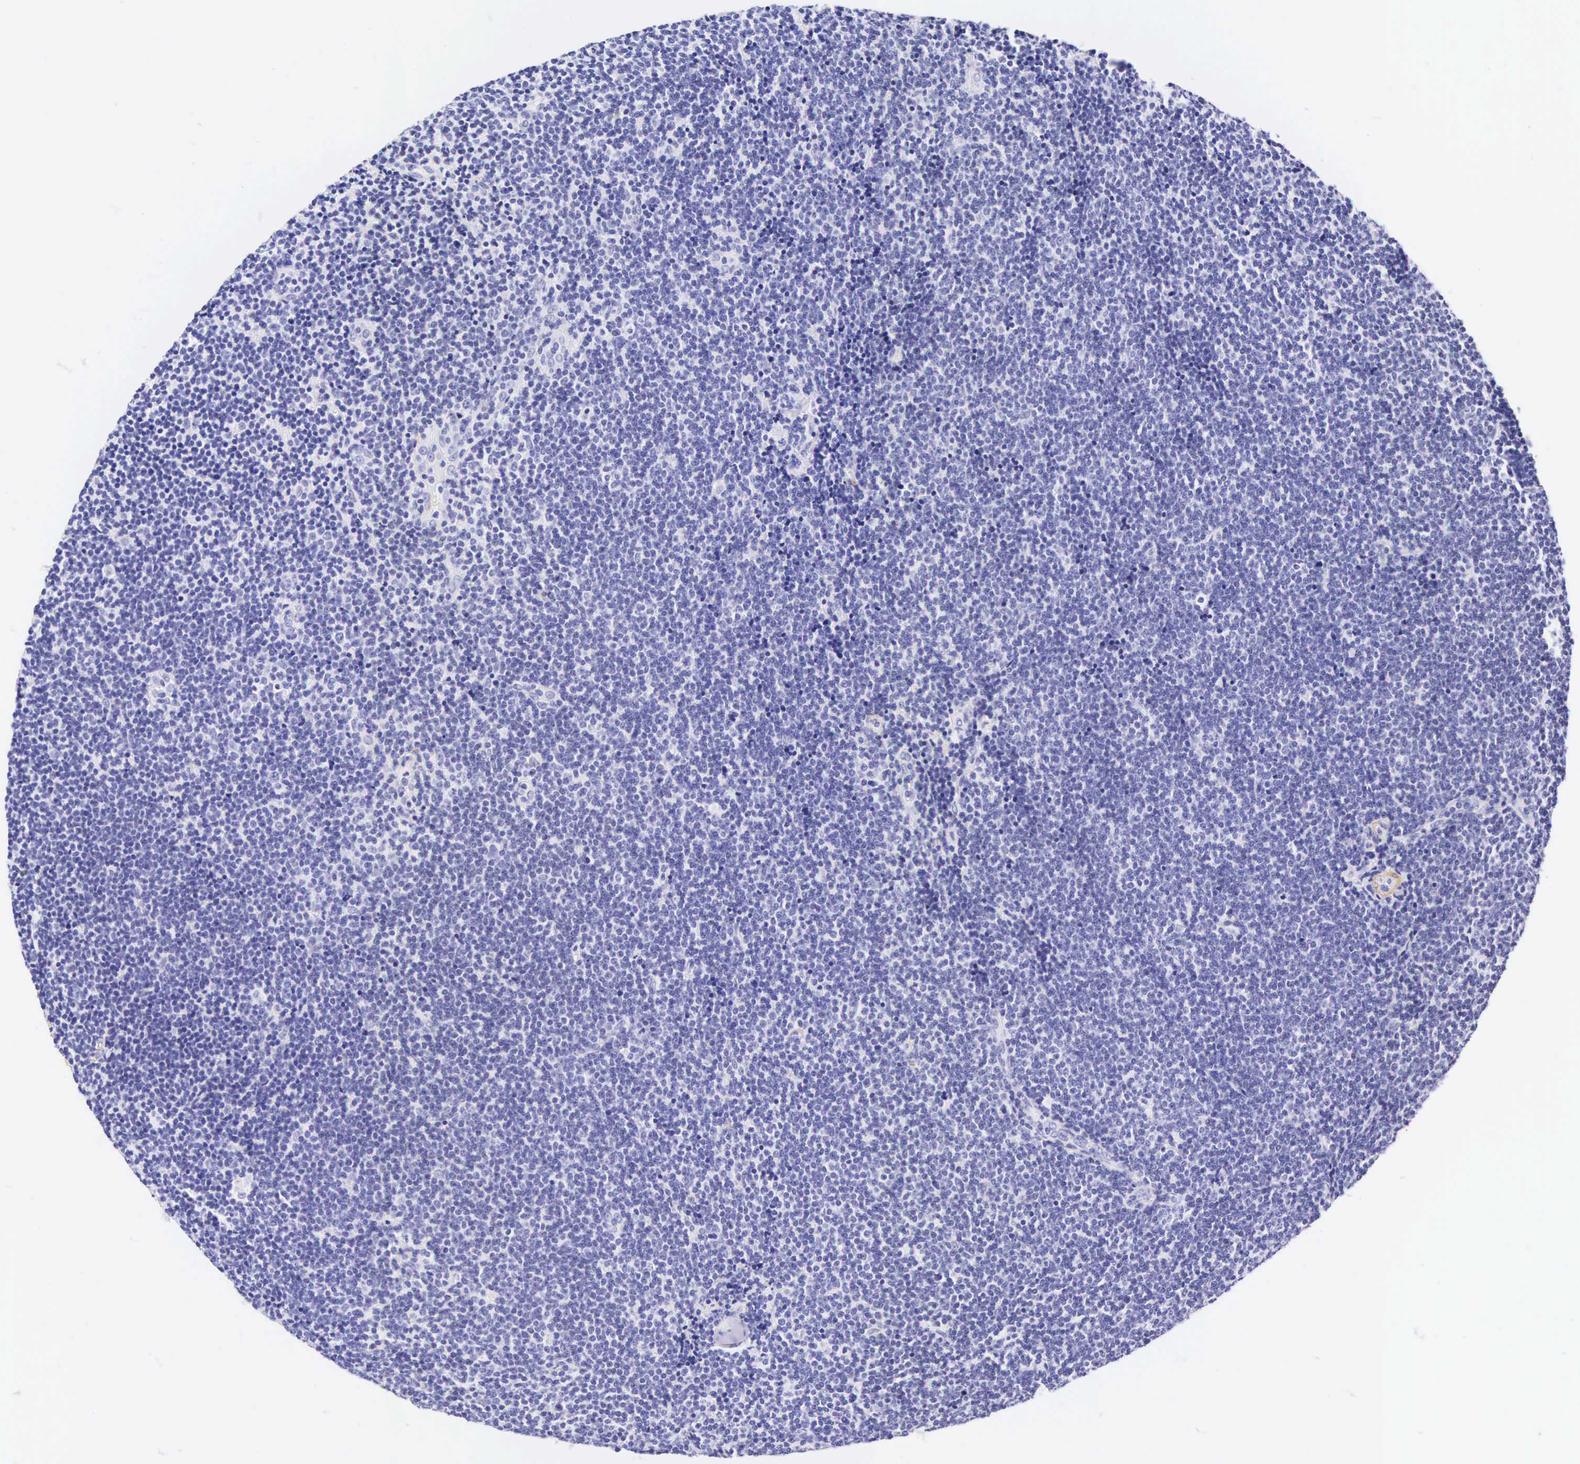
{"staining": {"intensity": "negative", "quantity": "none", "location": "none"}, "tissue": "lymphoma", "cell_type": "Tumor cells", "image_type": "cancer", "snomed": [{"axis": "morphology", "description": "Malignant lymphoma, non-Hodgkin's type, Low grade"}, {"axis": "topography", "description": "Lymph node"}], "caption": "Micrograph shows no significant protein positivity in tumor cells of lymphoma.", "gene": "CNN1", "patient": {"sex": "female", "age": 51}}